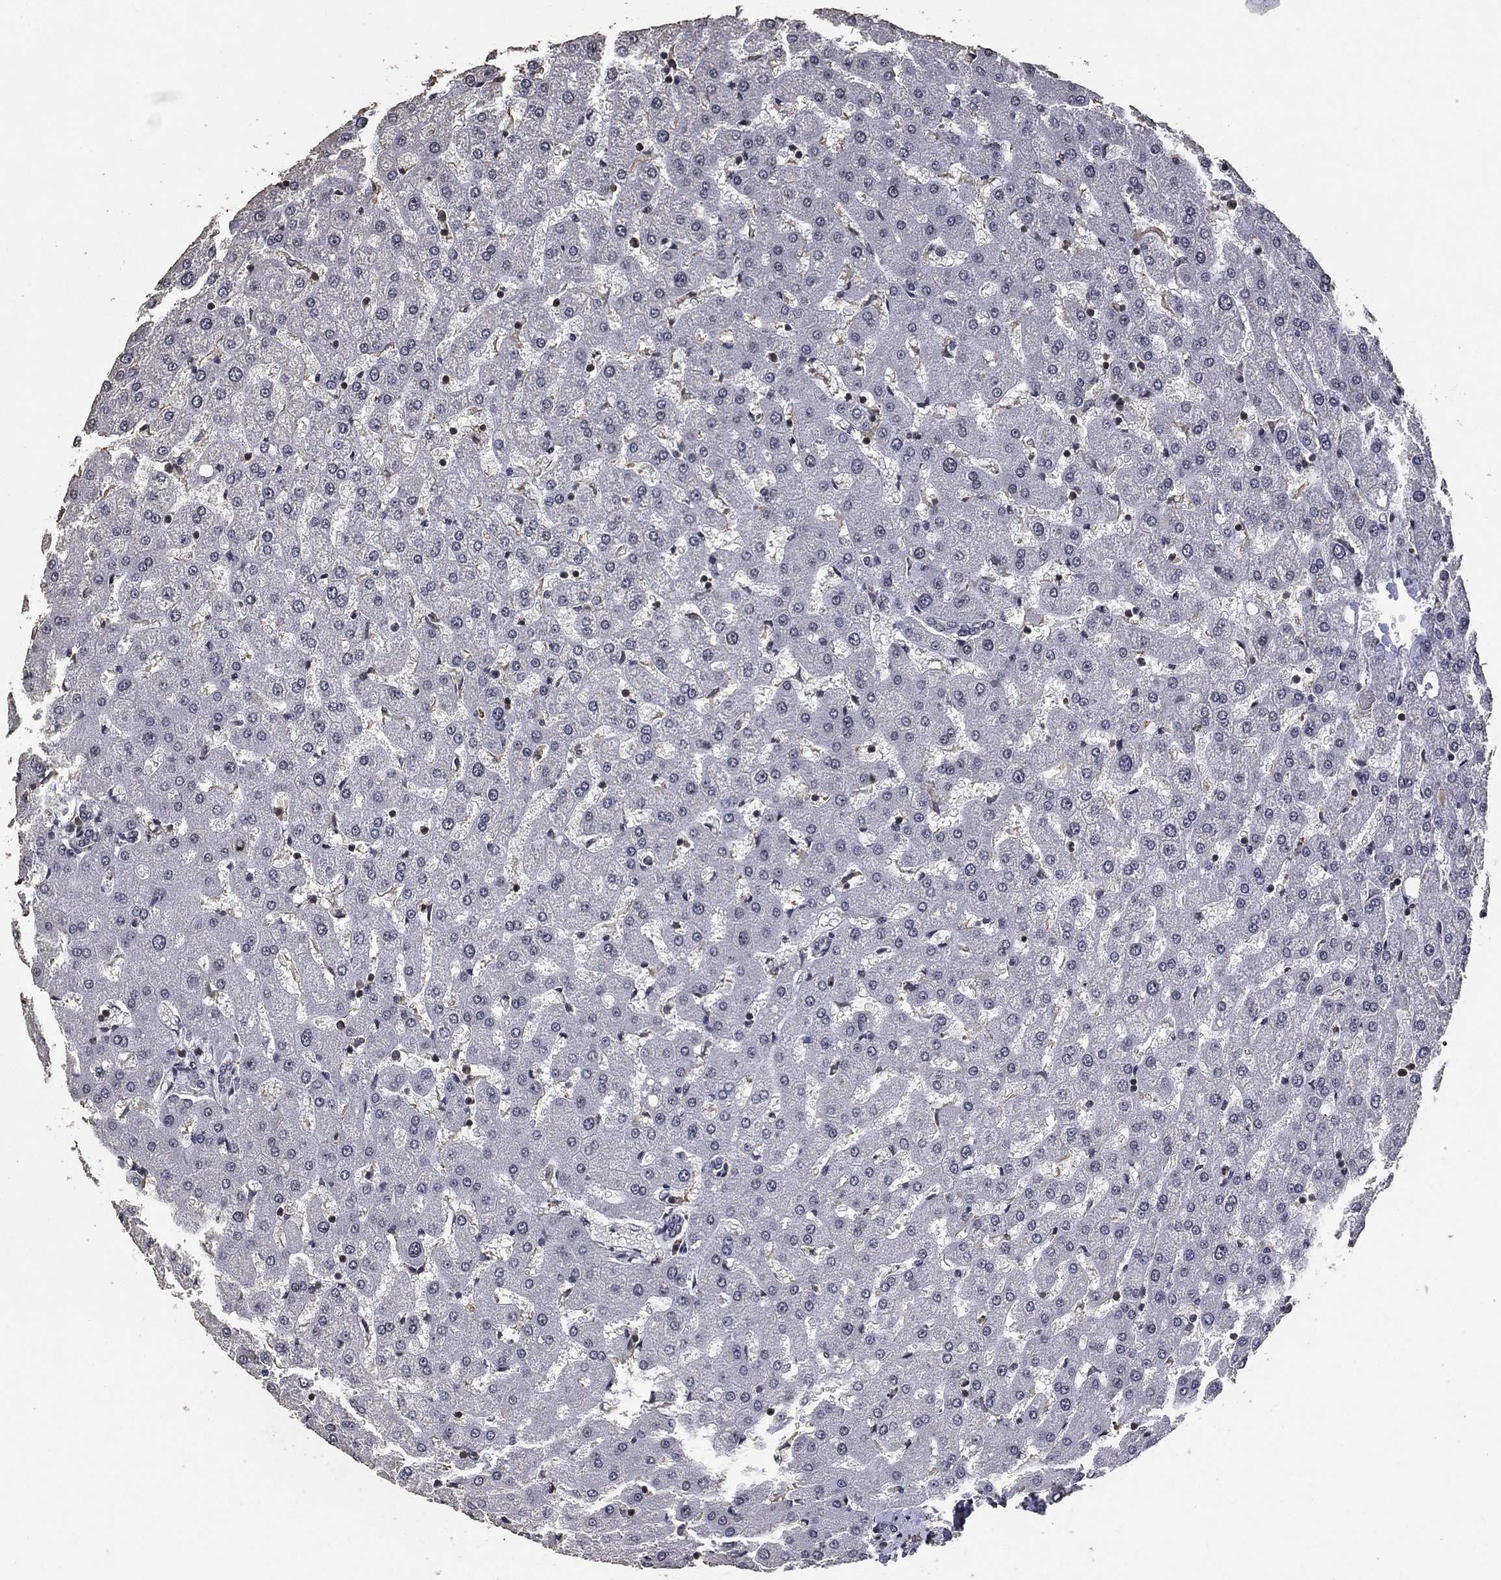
{"staining": {"intensity": "negative", "quantity": "none", "location": "none"}, "tissue": "liver", "cell_type": "Cholangiocytes", "image_type": "normal", "snomed": [{"axis": "morphology", "description": "Normal tissue, NOS"}, {"axis": "topography", "description": "Liver"}], "caption": "A photomicrograph of human liver is negative for staining in cholangiocytes. (DAB immunohistochemistry (IHC), high magnification).", "gene": "ADPRHL1", "patient": {"sex": "female", "age": 50}}